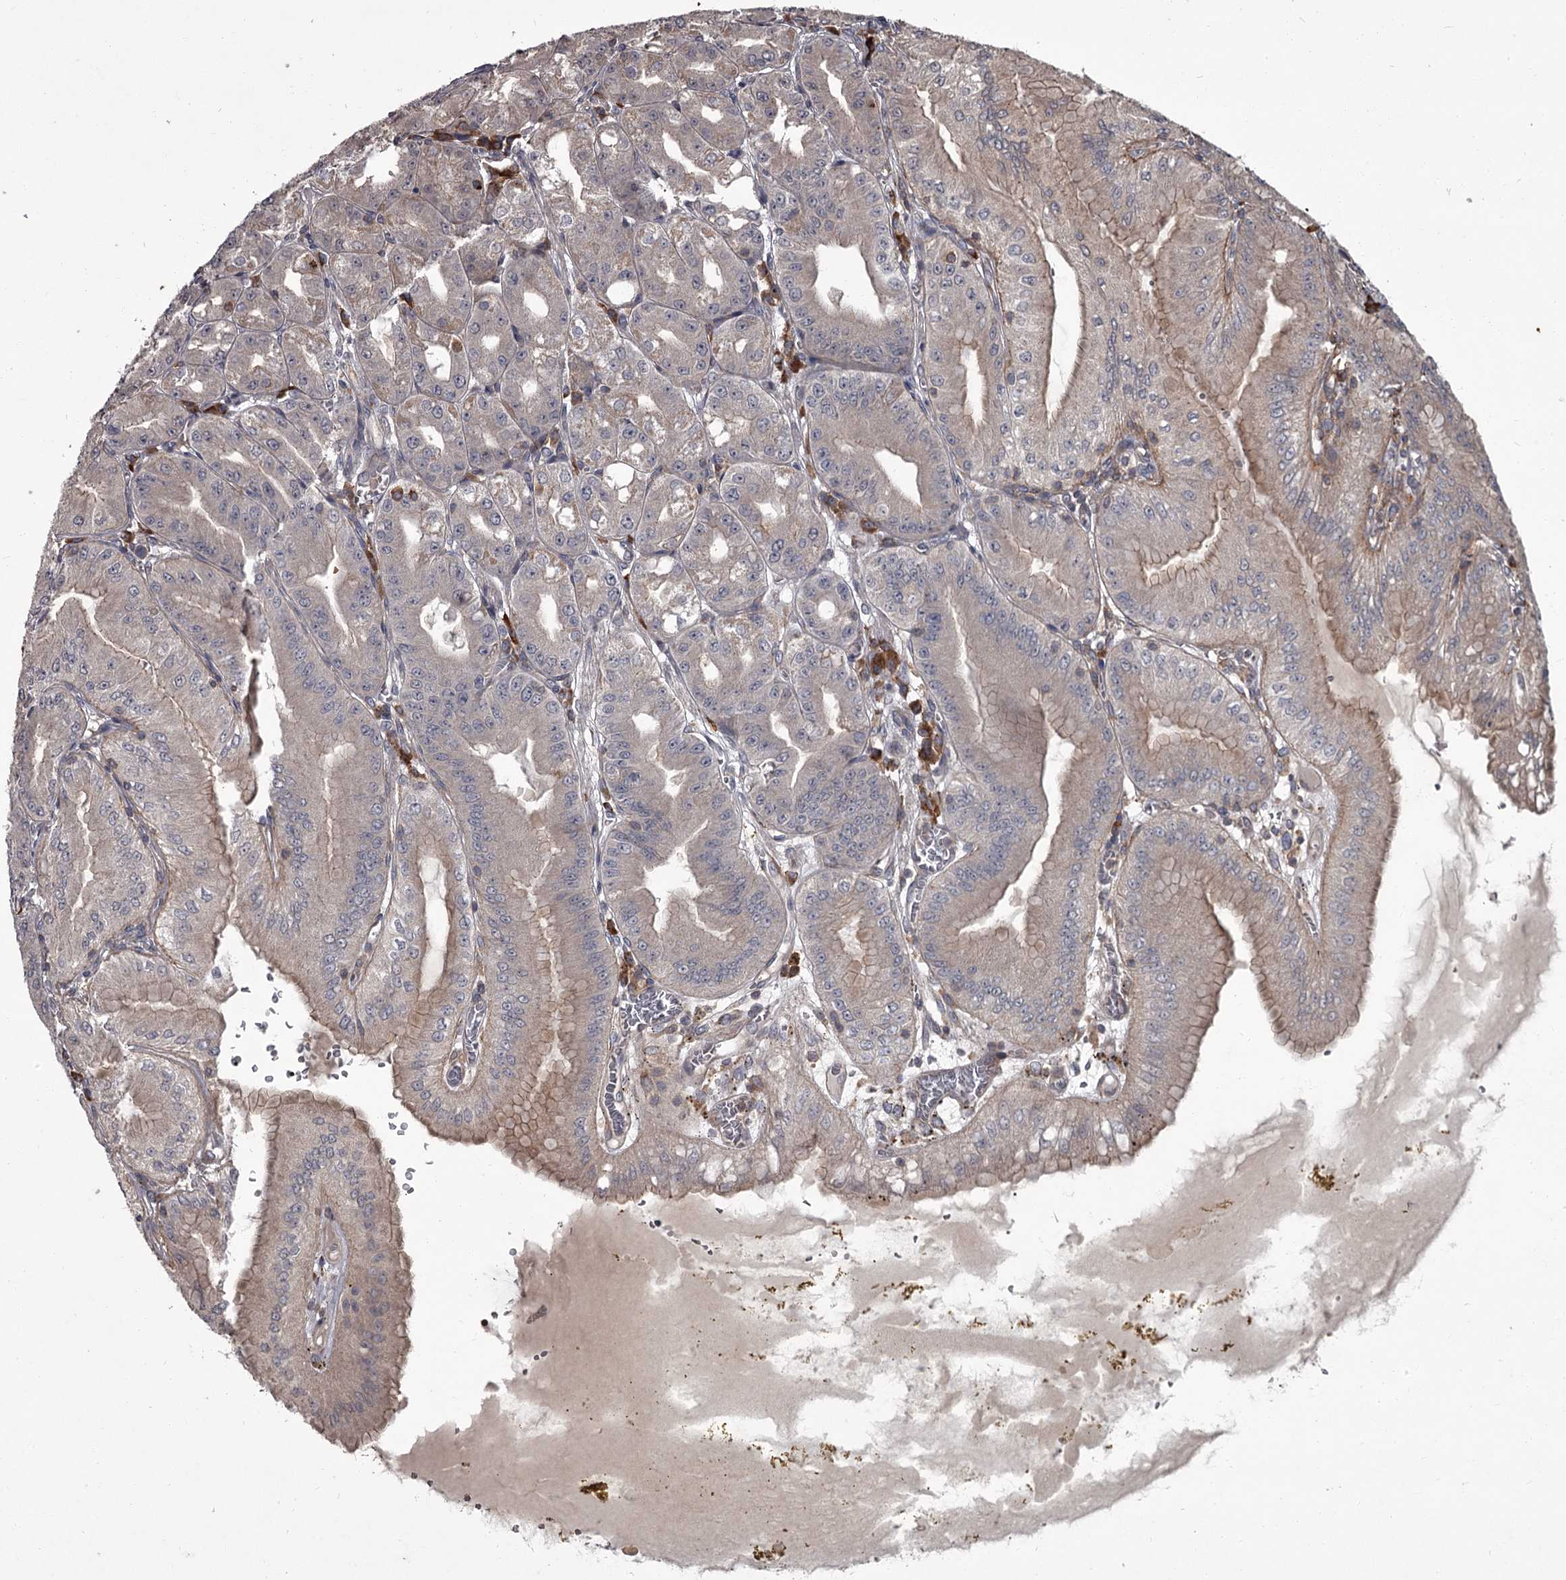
{"staining": {"intensity": "weak", "quantity": "25%-75%", "location": "cytoplasmic/membranous"}, "tissue": "stomach", "cell_type": "Glandular cells", "image_type": "normal", "snomed": [{"axis": "morphology", "description": "Normal tissue, NOS"}, {"axis": "topography", "description": "Stomach, upper"}, {"axis": "topography", "description": "Stomach, lower"}], "caption": "This photomicrograph shows IHC staining of unremarkable stomach, with low weak cytoplasmic/membranous staining in about 25%-75% of glandular cells.", "gene": "UNC93B1", "patient": {"sex": "male", "age": 71}}